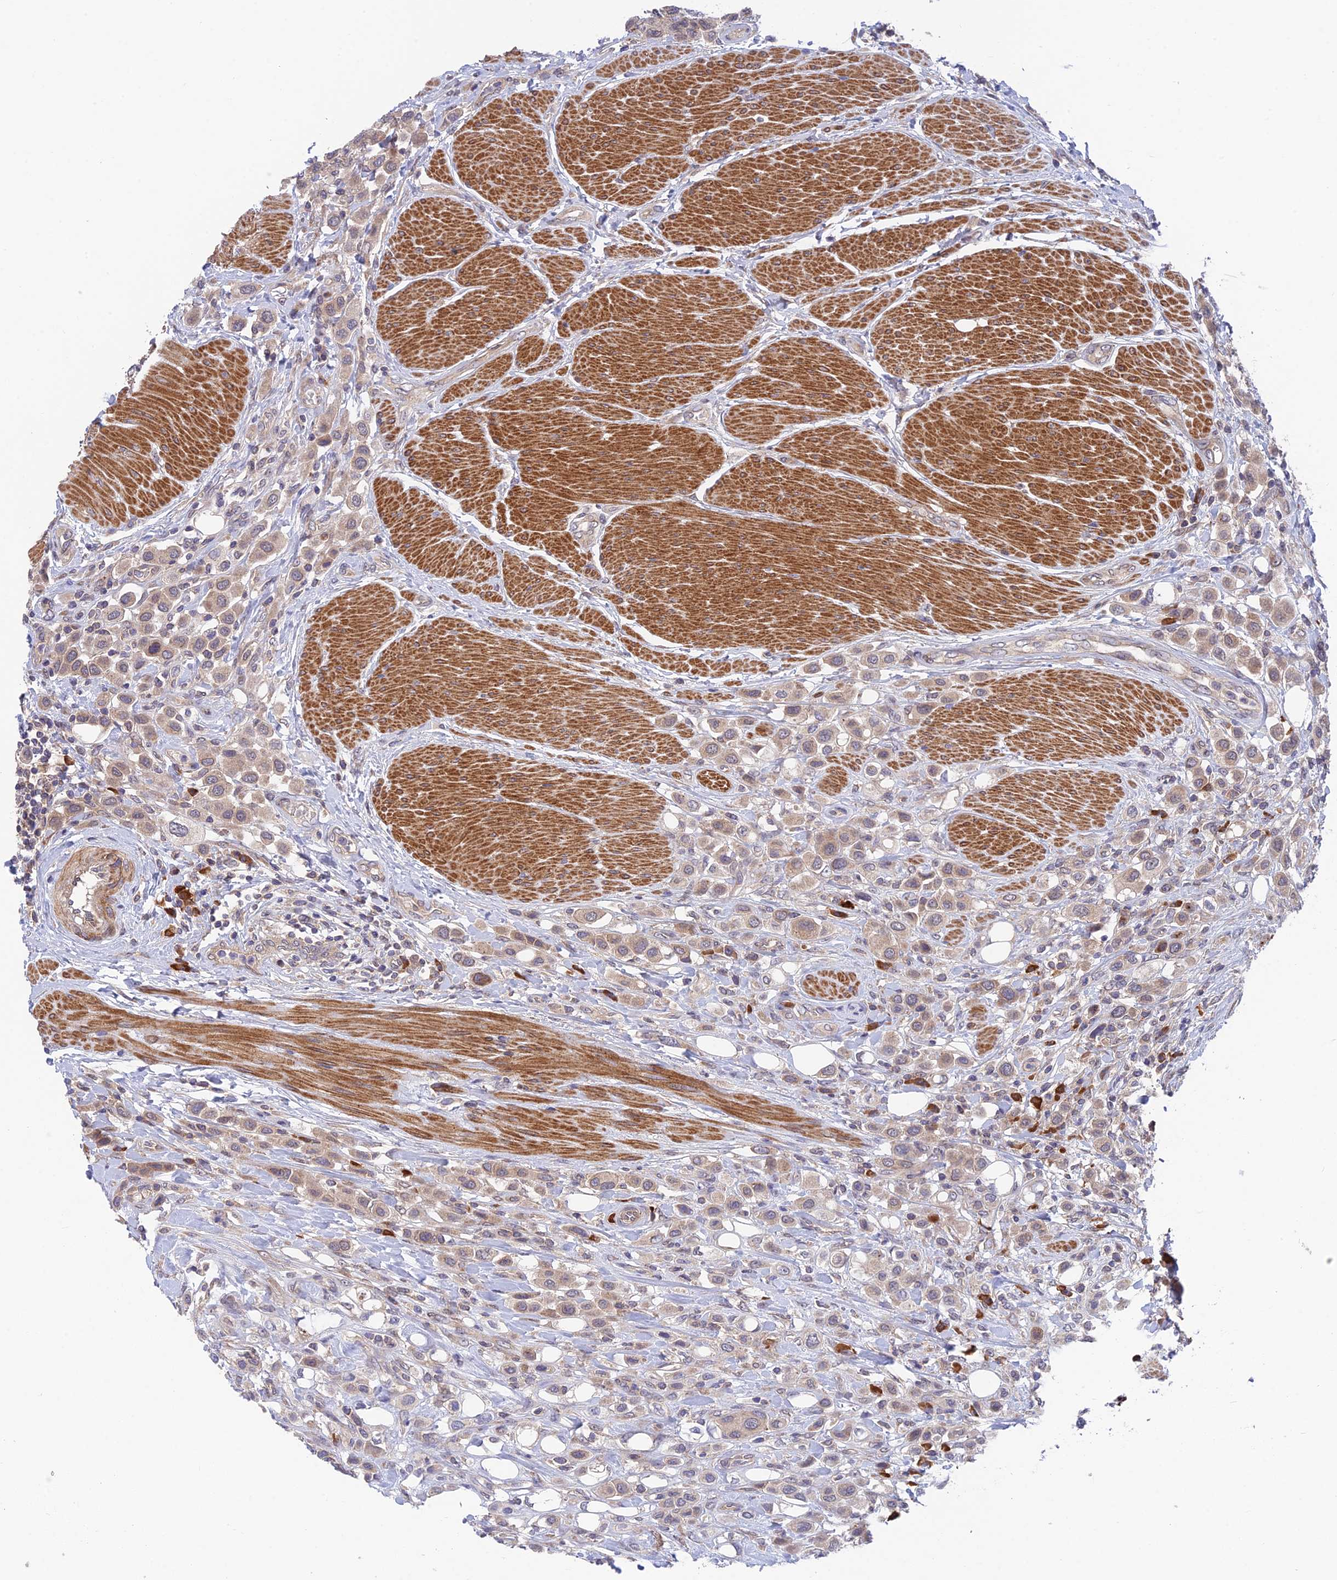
{"staining": {"intensity": "weak", "quantity": "25%-75%", "location": "cytoplasmic/membranous"}, "tissue": "urothelial cancer", "cell_type": "Tumor cells", "image_type": "cancer", "snomed": [{"axis": "morphology", "description": "Urothelial carcinoma, High grade"}, {"axis": "topography", "description": "Urinary bladder"}], "caption": "Weak cytoplasmic/membranous protein expression is identified in approximately 25%-75% of tumor cells in high-grade urothelial carcinoma.", "gene": "UROS", "patient": {"sex": "male", "age": 50}}